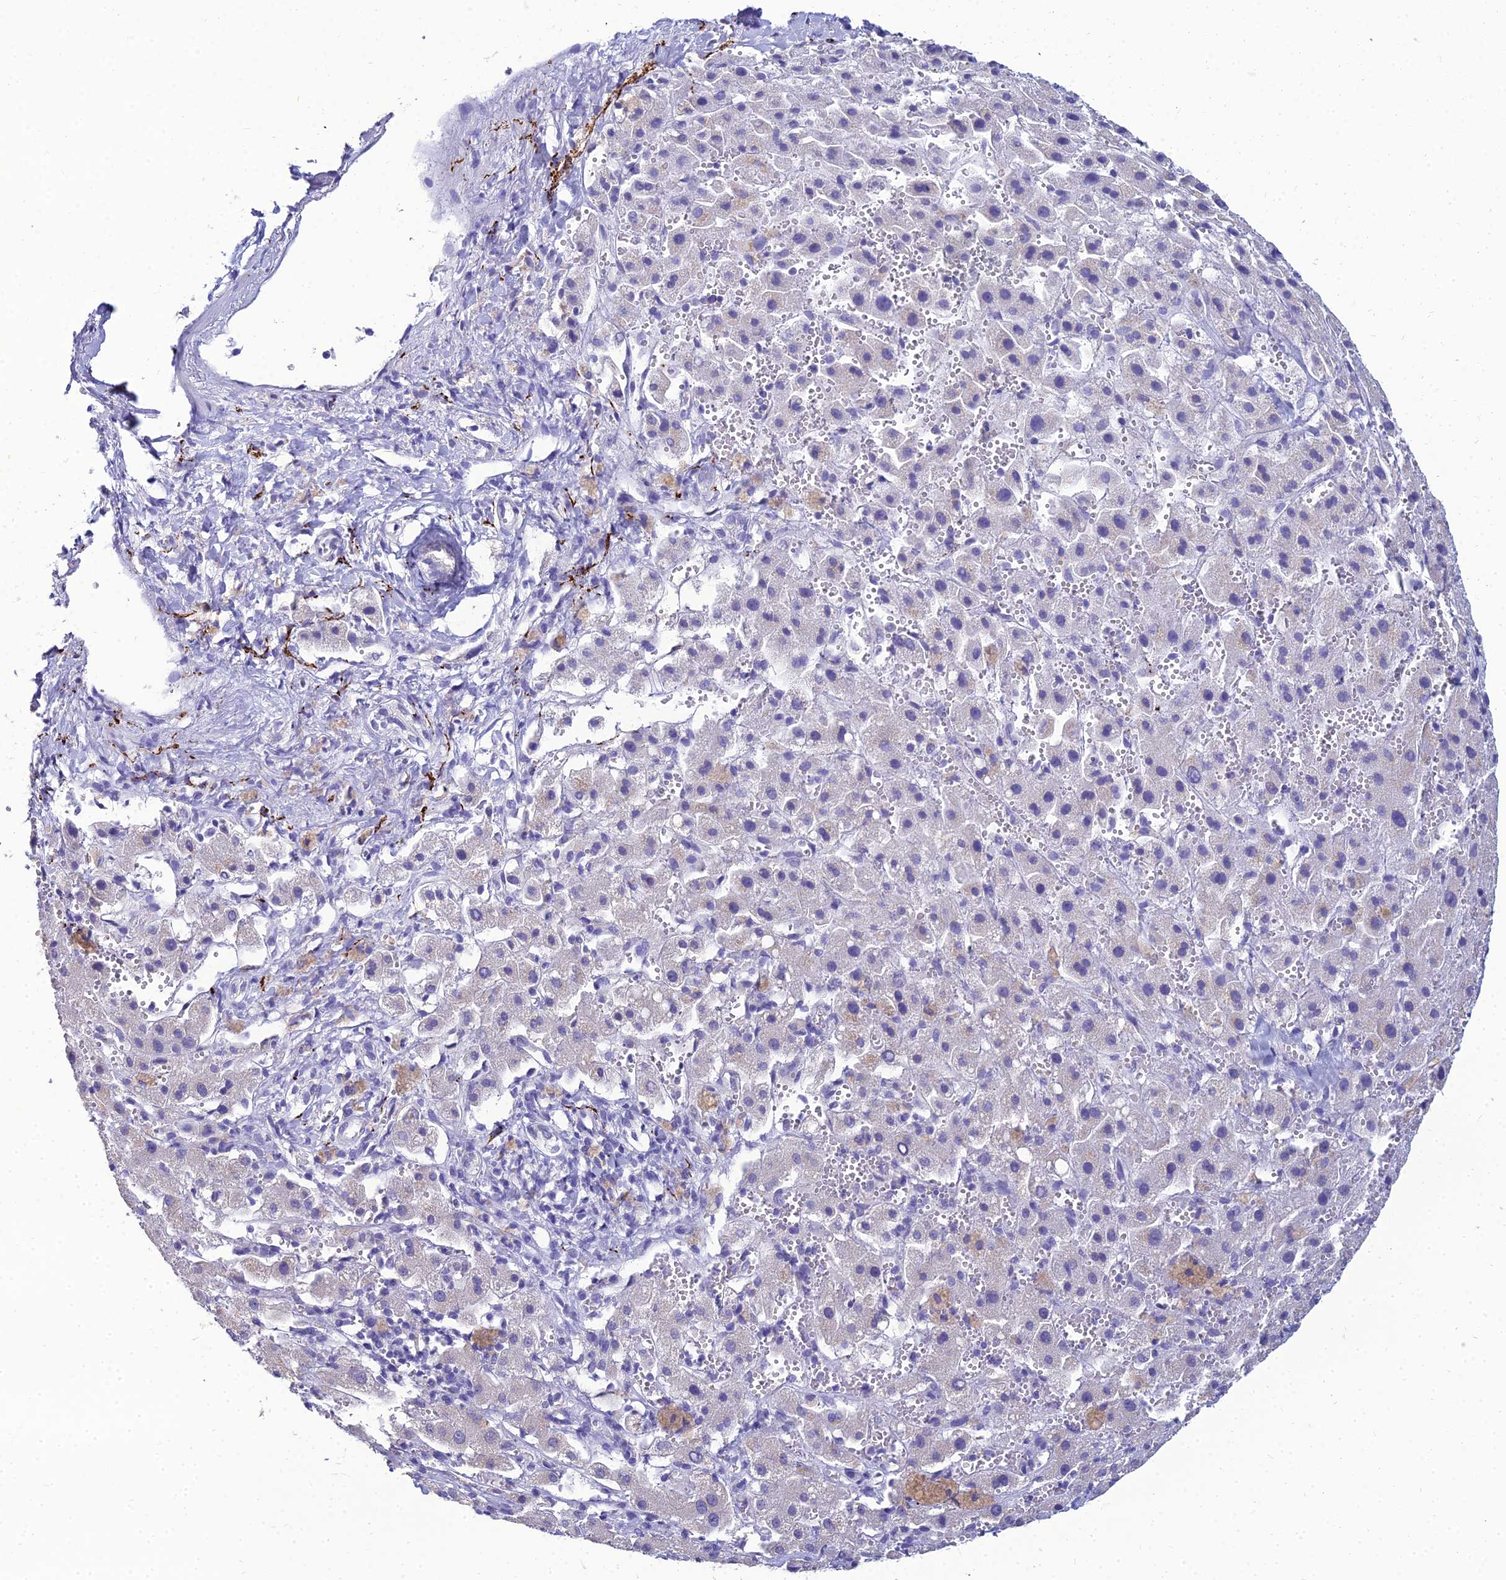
{"staining": {"intensity": "negative", "quantity": "none", "location": "none"}, "tissue": "liver cancer", "cell_type": "Tumor cells", "image_type": "cancer", "snomed": [{"axis": "morphology", "description": "Carcinoma, Hepatocellular, NOS"}, {"axis": "topography", "description": "Liver"}], "caption": "The IHC image has no significant staining in tumor cells of liver hepatocellular carcinoma tissue. Brightfield microscopy of immunohistochemistry stained with DAB (brown) and hematoxylin (blue), captured at high magnification.", "gene": "NPY", "patient": {"sex": "female", "age": 58}}